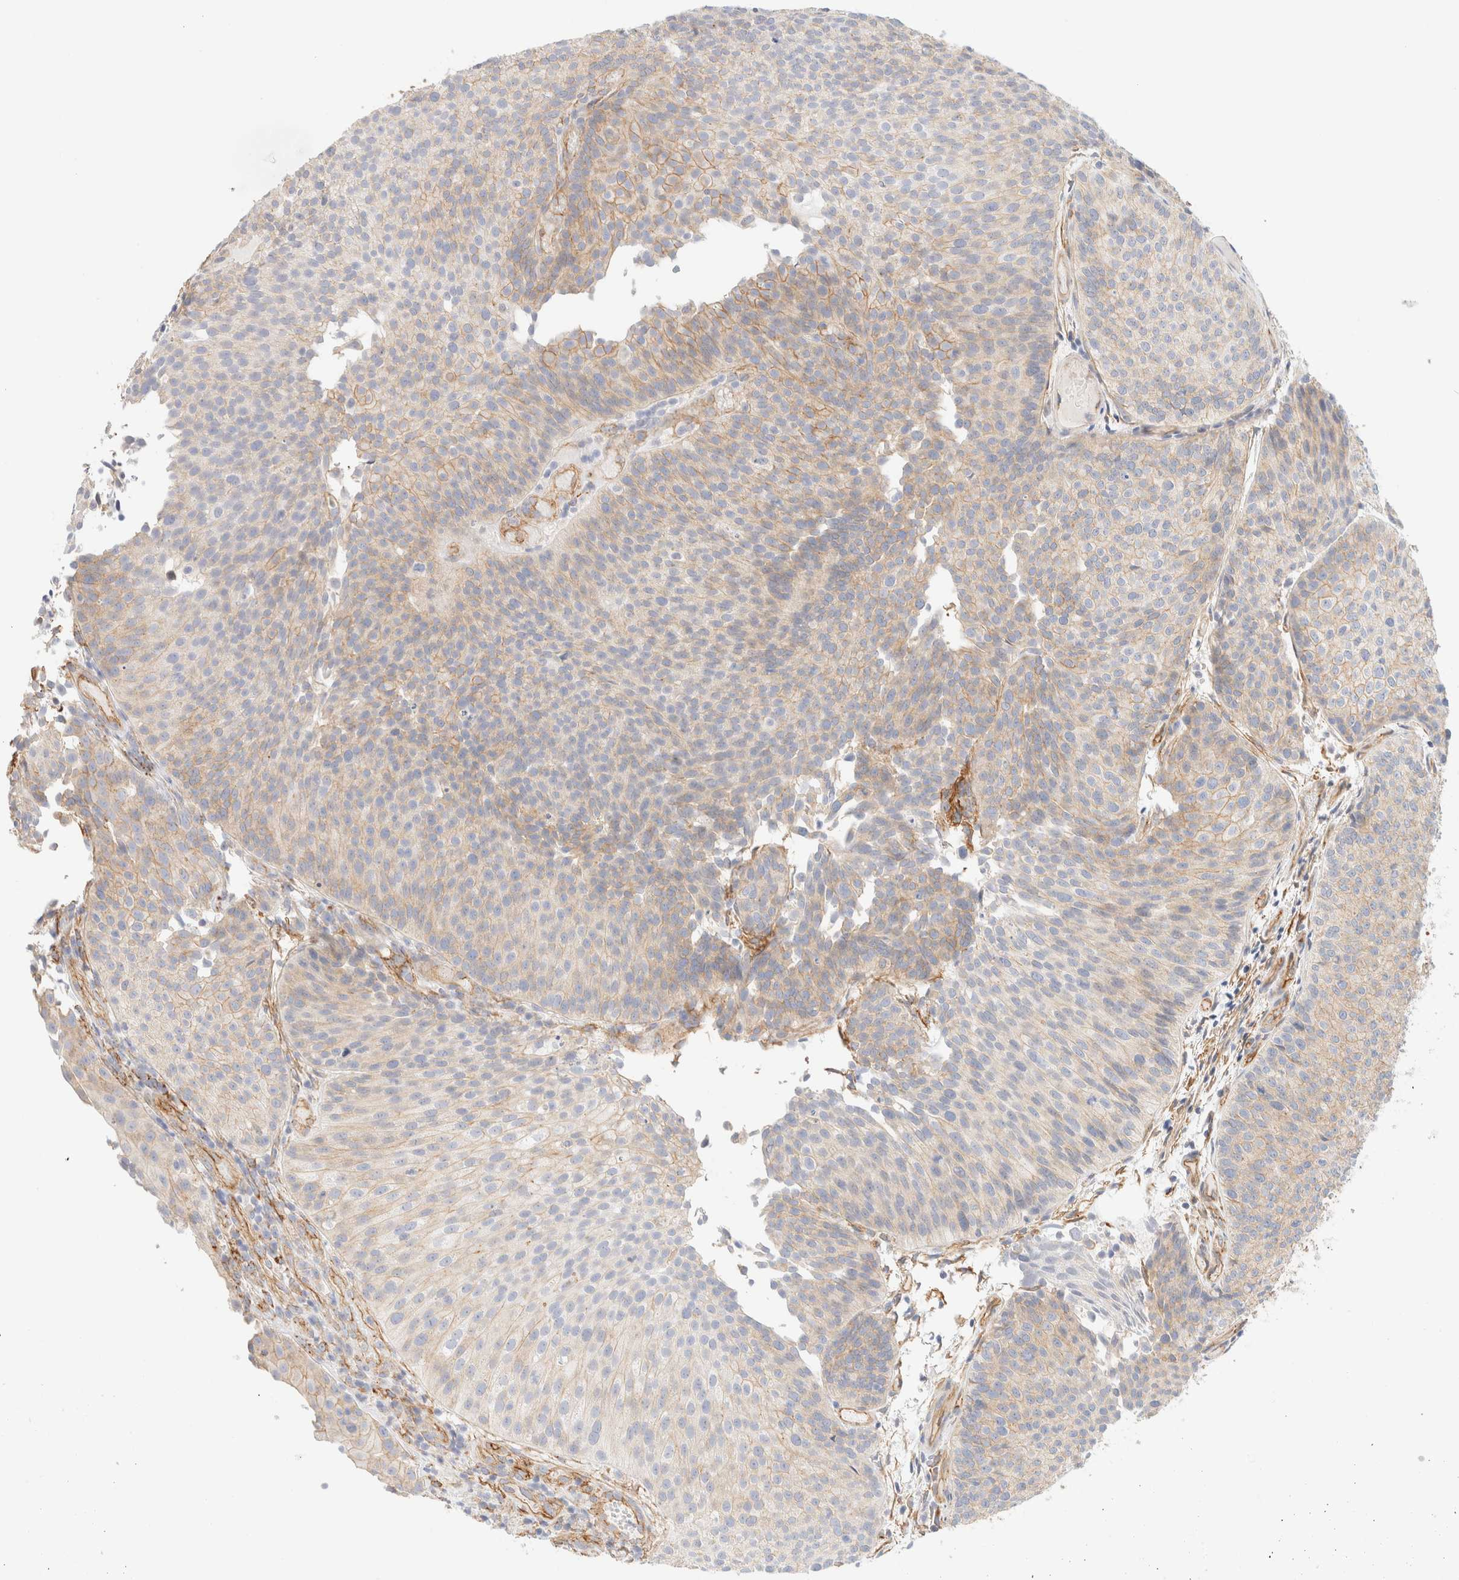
{"staining": {"intensity": "moderate", "quantity": "<25%", "location": "cytoplasmic/membranous"}, "tissue": "urothelial cancer", "cell_type": "Tumor cells", "image_type": "cancer", "snomed": [{"axis": "morphology", "description": "Urothelial carcinoma, Low grade"}, {"axis": "topography", "description": "Urinary bladder"}], "caption": "A low amount of moderate cytoplasmic/membranous staining is appreciated in about <25% of tumor cells in urothelial cancer tissue.", "gene": "CYB5R4", "patient": {"sex": "male", "age": 86}}